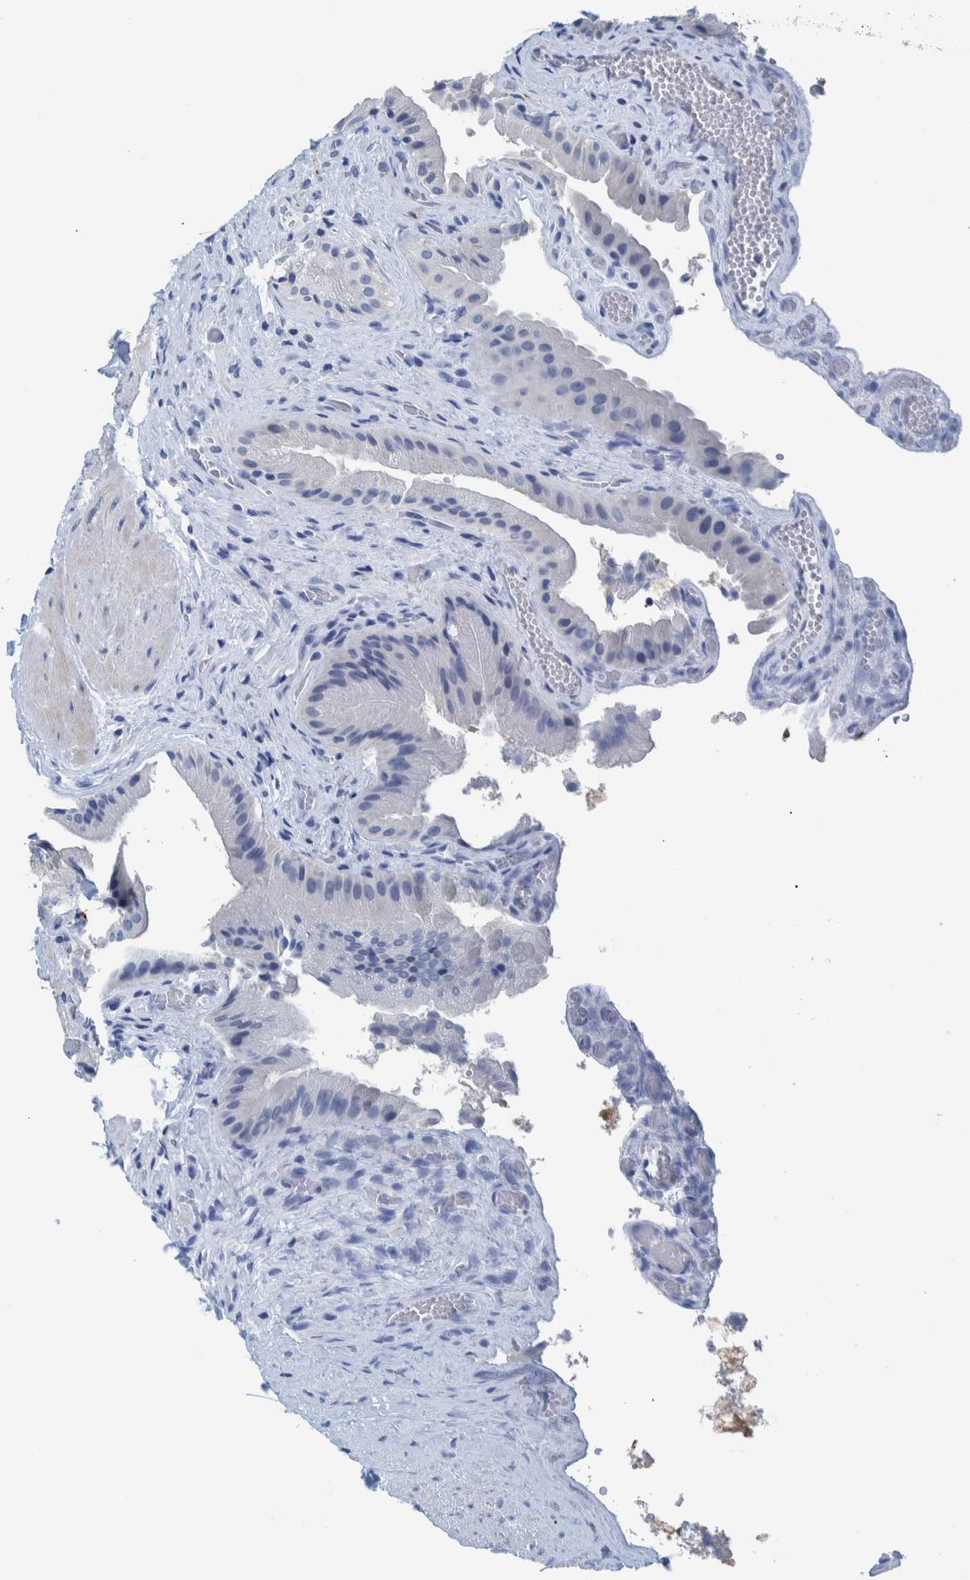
{"staining": {"intensity": "negative", "quantity": "none", "location": "none"}, "tissue": "gallbladder", "cell_type": "Glandular cells", "image_type": "normal", "snomed": [{"axis": "morphology", "description": "Normal tissue, NOS"}, {"axis": "topography", "description": "Gallbladder"}], "caption": "Histopathology image shows no protein staining in glandular cells of normal gallbladder.", "gene": "IDO1", "patient": {"sex": "male", "age": 49}}